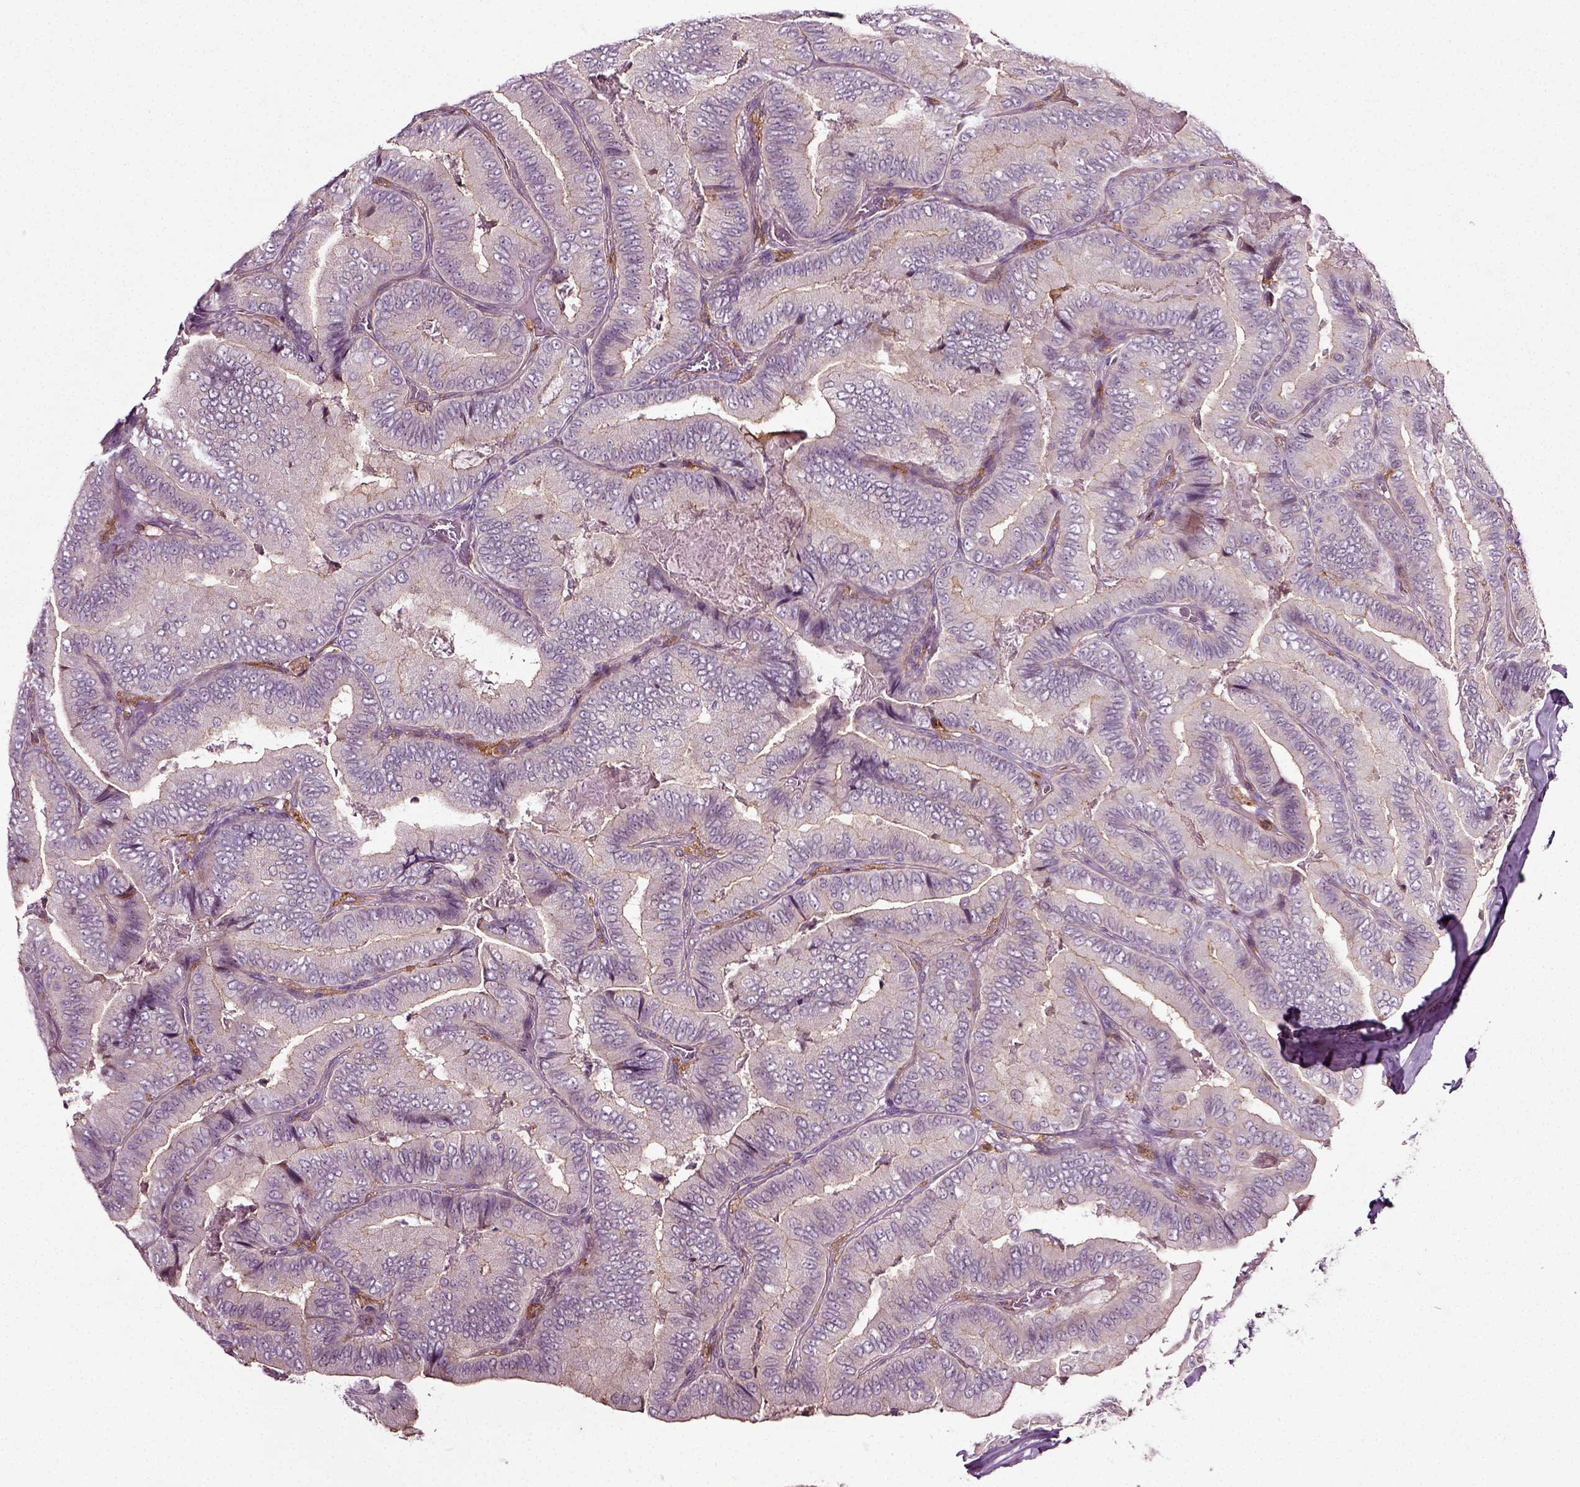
{"staining": {"intensity": "weak", "quantity": "25%-75%", "location": "cytoplasmic/membranous"}, "tissue": "thyroid cancer", "cell_type": "Tumor cells", "image_type": "cancer", "snomed": [{"axis": "morphology", "description": "Papillary adenocarcinoma, NOS"}, {"axis": "topography", "description": "Thyroid gland"}], "caption": "An IHC photomicrograph of tumor tissue is shown. Protein staining in brown shows weak cytoplasmic/membranous positivity in papillary adenocarcinoma (thyroid) within tumor cells. (DAB (3,3'-diaminobenzidine) = brown stain, brightfield microscopy at high magnification).", "gene": "RHOF", "patient": {"sex": "male", "age": 61}}